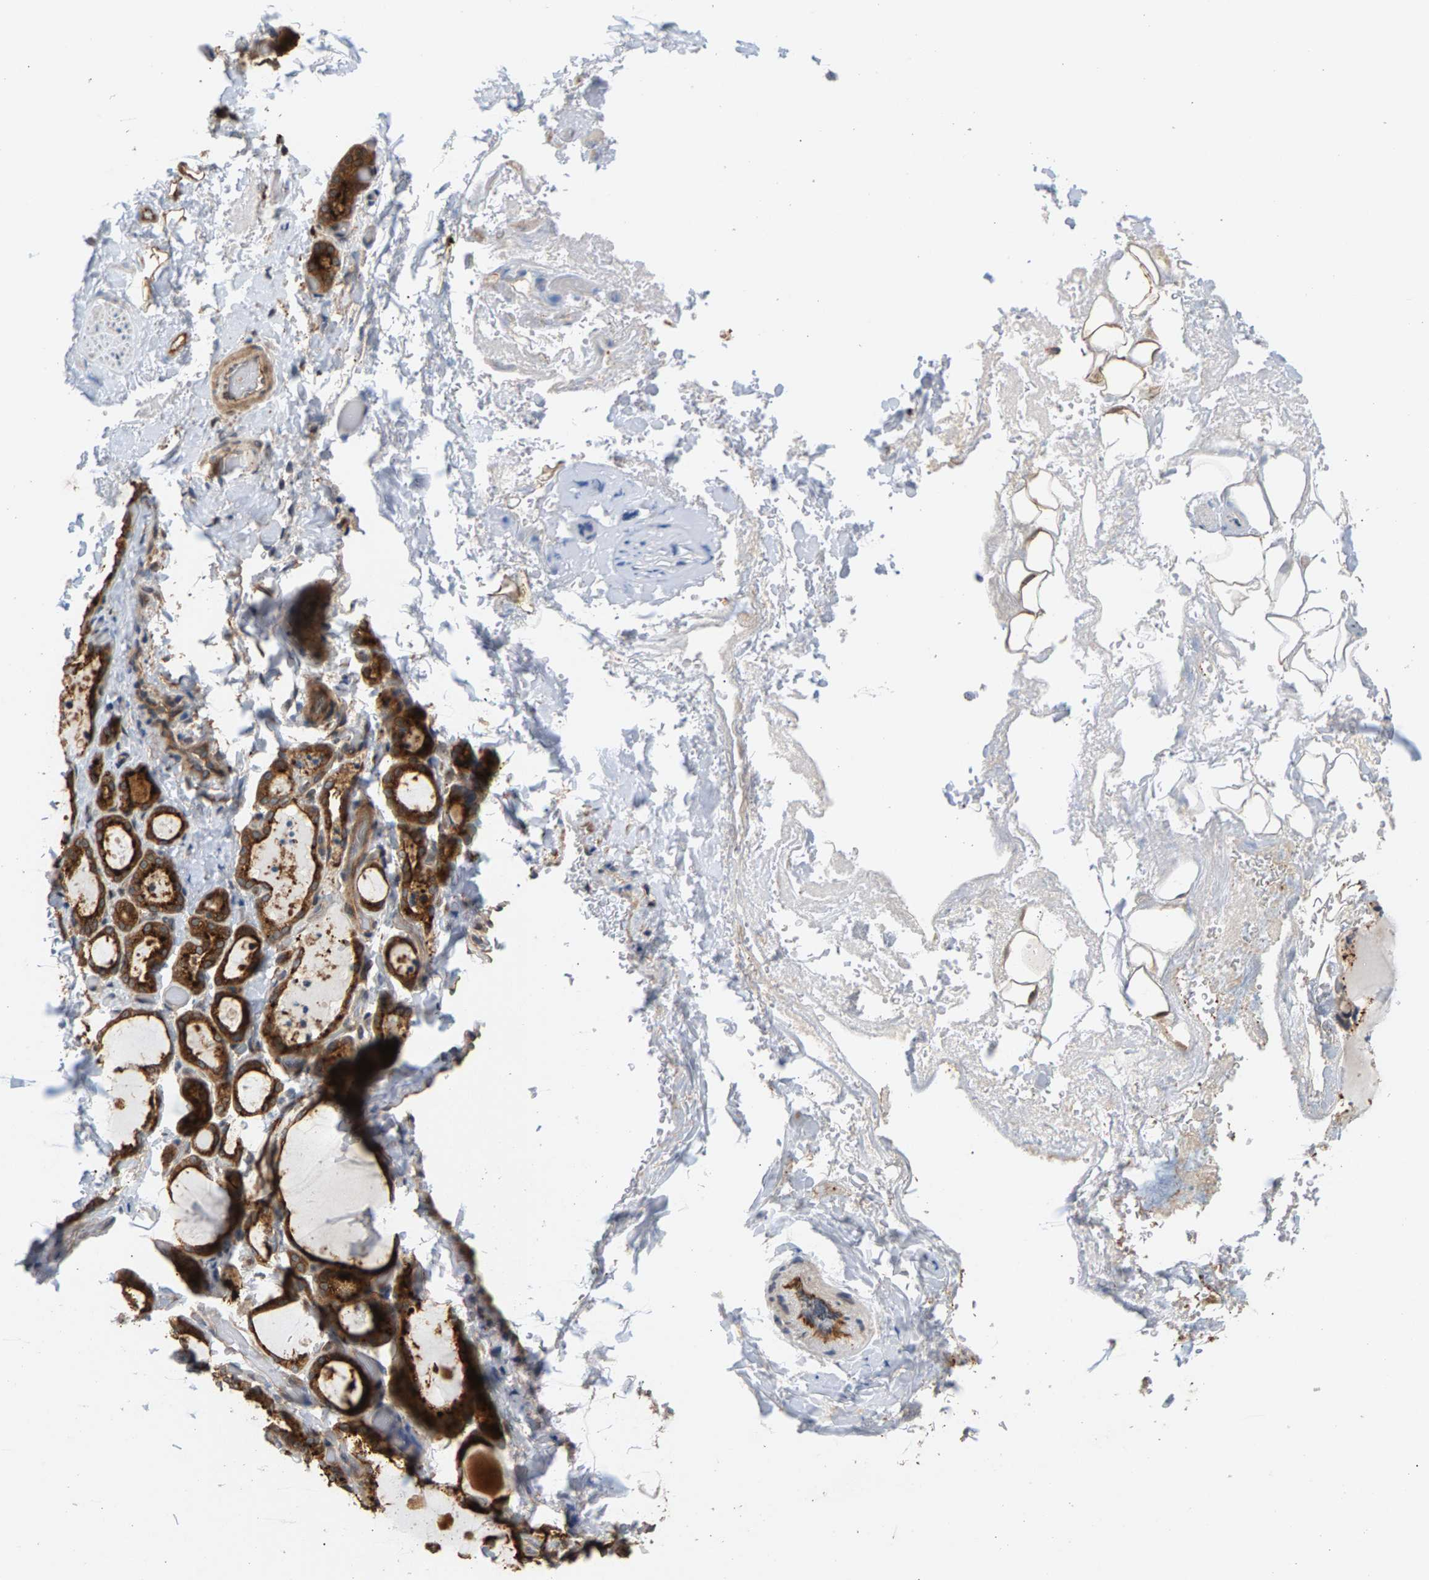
{"staining": {"intensity": "strong", "quantity": ">75%", "location": "cytoplasmic/membranous"}, "tissue": "thyroid gland", "cell_type": "Glandular cells", "image_type": "normal", "snomed": [{"axis": "morphology", "description": "Normal tissue, NOS"}, {"axis": "topography", "description": "Thyroid gland"}], "caption": "Immunohistochemistry (IHC) micrograph of benign thyroid gland stained for a protein (brown), which exhibits high levels of strong cytoplasmic/membranous positivity in approximately >75% of glandular cells.", "gene": "MAP2K5", "patient": {"sex": "female", "age": 44}}